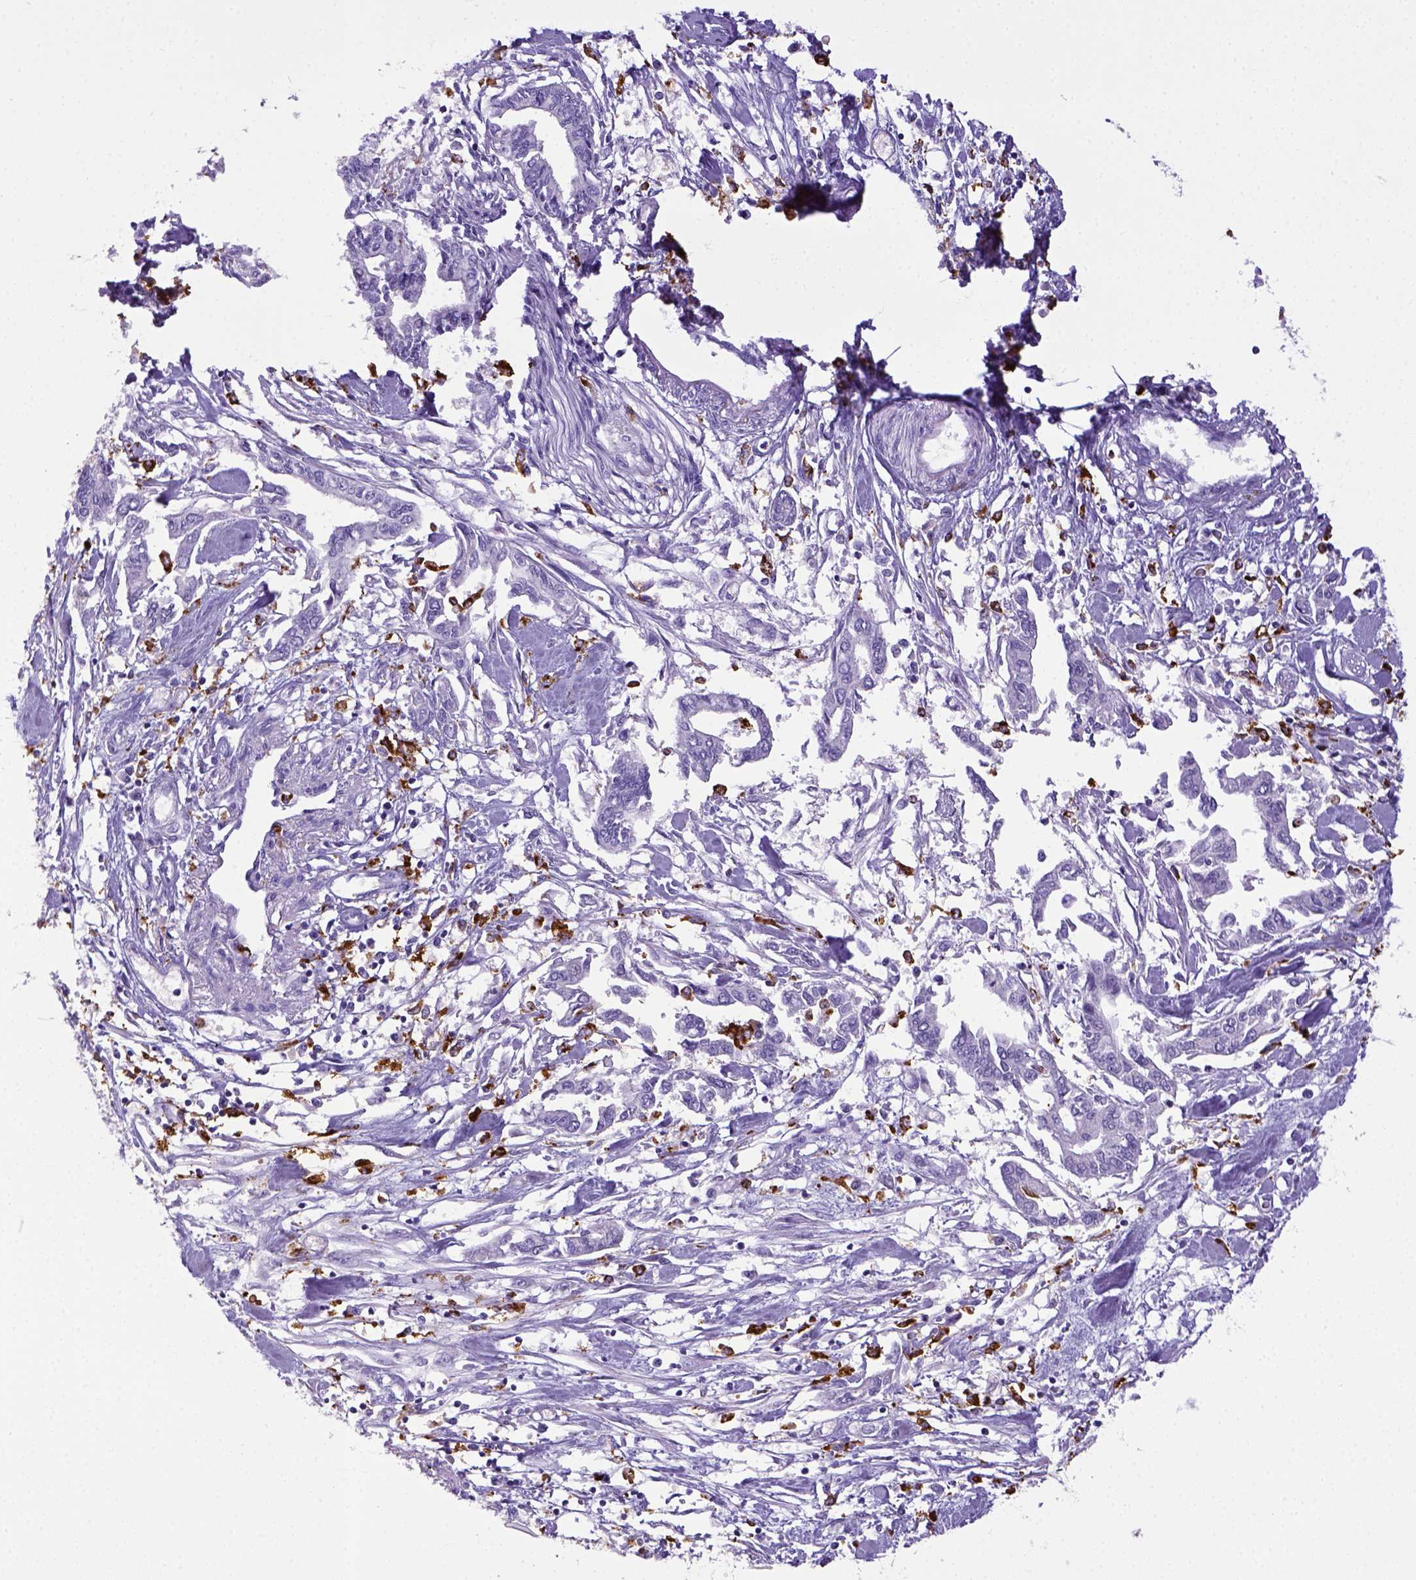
{"staining": {"intensity": "negative", "quantity": "none", "location": "none"}, "tissue": "pancreatic cancer", "cell_type": "Tumor cells", "image_type": "cancer", "snomed": [{"axis": "morphology", "description": "Adenocarcinoma, NOS"}, {"axis": "topography", "description": "Pancreas"}], "caption": "Immunohistochemistry histopathology image of neoplastic tissue: pancreatic adenocarcinoma stained with DAB shows no significant protein expression in tumor cells.", "gene": "CD68", "patient": {"sex": "male", "age": 60}}